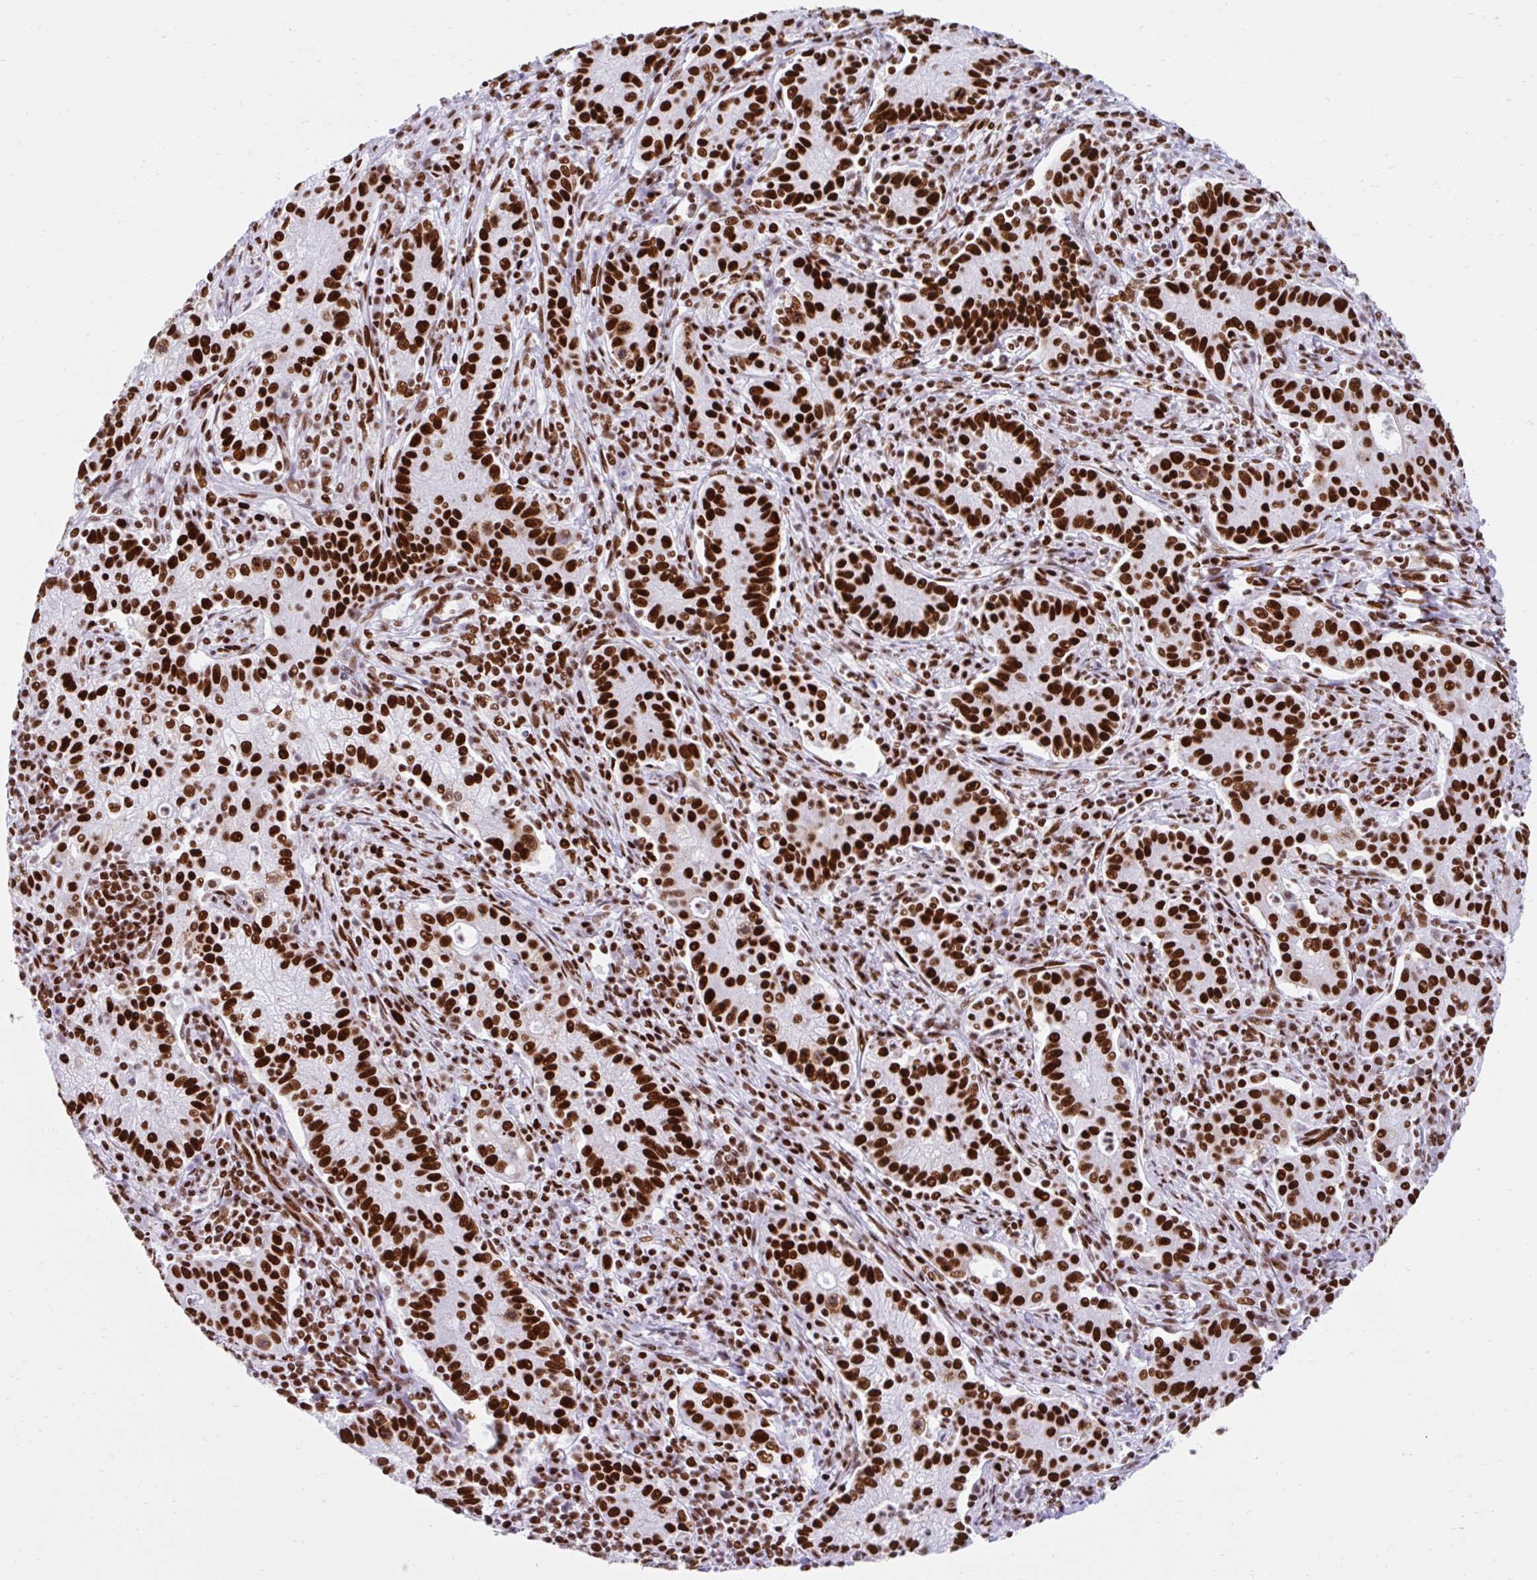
{"staining": {"intensity": "strong", "quantity": ">75%", "location": "nuclear"}, "tissue": "cervical cancer", "cell_type": "Tumor cells", "image_type": "cancer", "snomed": [{"axis": "morphology", "description": "Normal tissue, NOS"}, {"axis": "morphology", "description": "Adenocarcinoma, NOS"}, {"axis": "topography", "description": "Cervix"}], "caption": "This is an image of IHC staining of cervical adenocarcinoma, which shows strong positivity in the nuclear of tumor cells.", "gene": "KHDRBS1", "patient": {"sex": "female", "age": 44}}